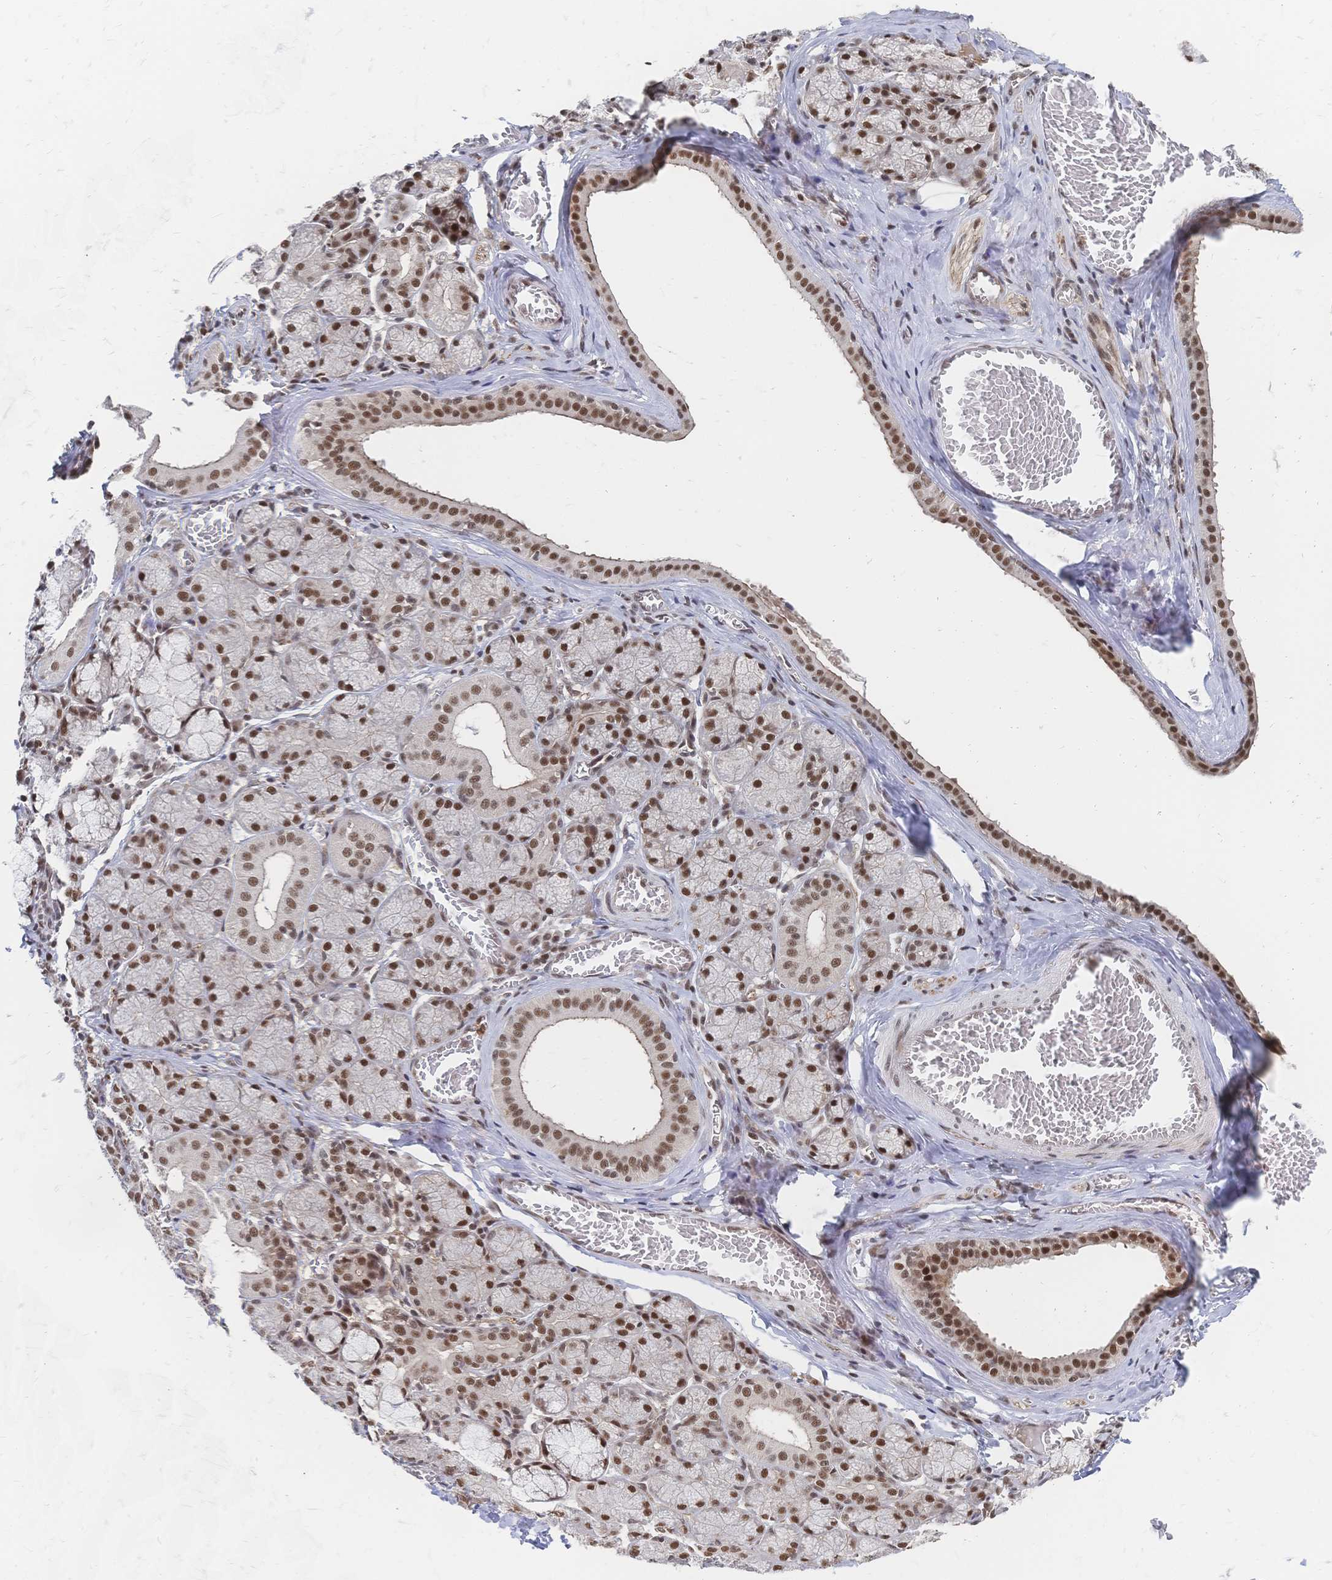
{"staining": {"intensity": "strong", "quantity": ">75%", "location": "nuclear"}, "tissue": "salivary gland", "cell_type": "Glandular cells", "image_type": "normal", "snomed": [{"axis": "morphology", "description": "Normal tissue, NOS"}, {"axis": "topography", "description": "Salivary gland"}], "caption": "Normal salivary gland shows strong nuclear positivity in about >75% of glandular cells, visualized by immunohistochemistry.", "gene": "NELFA", "patient": {"sex": "female", "age": 24}}